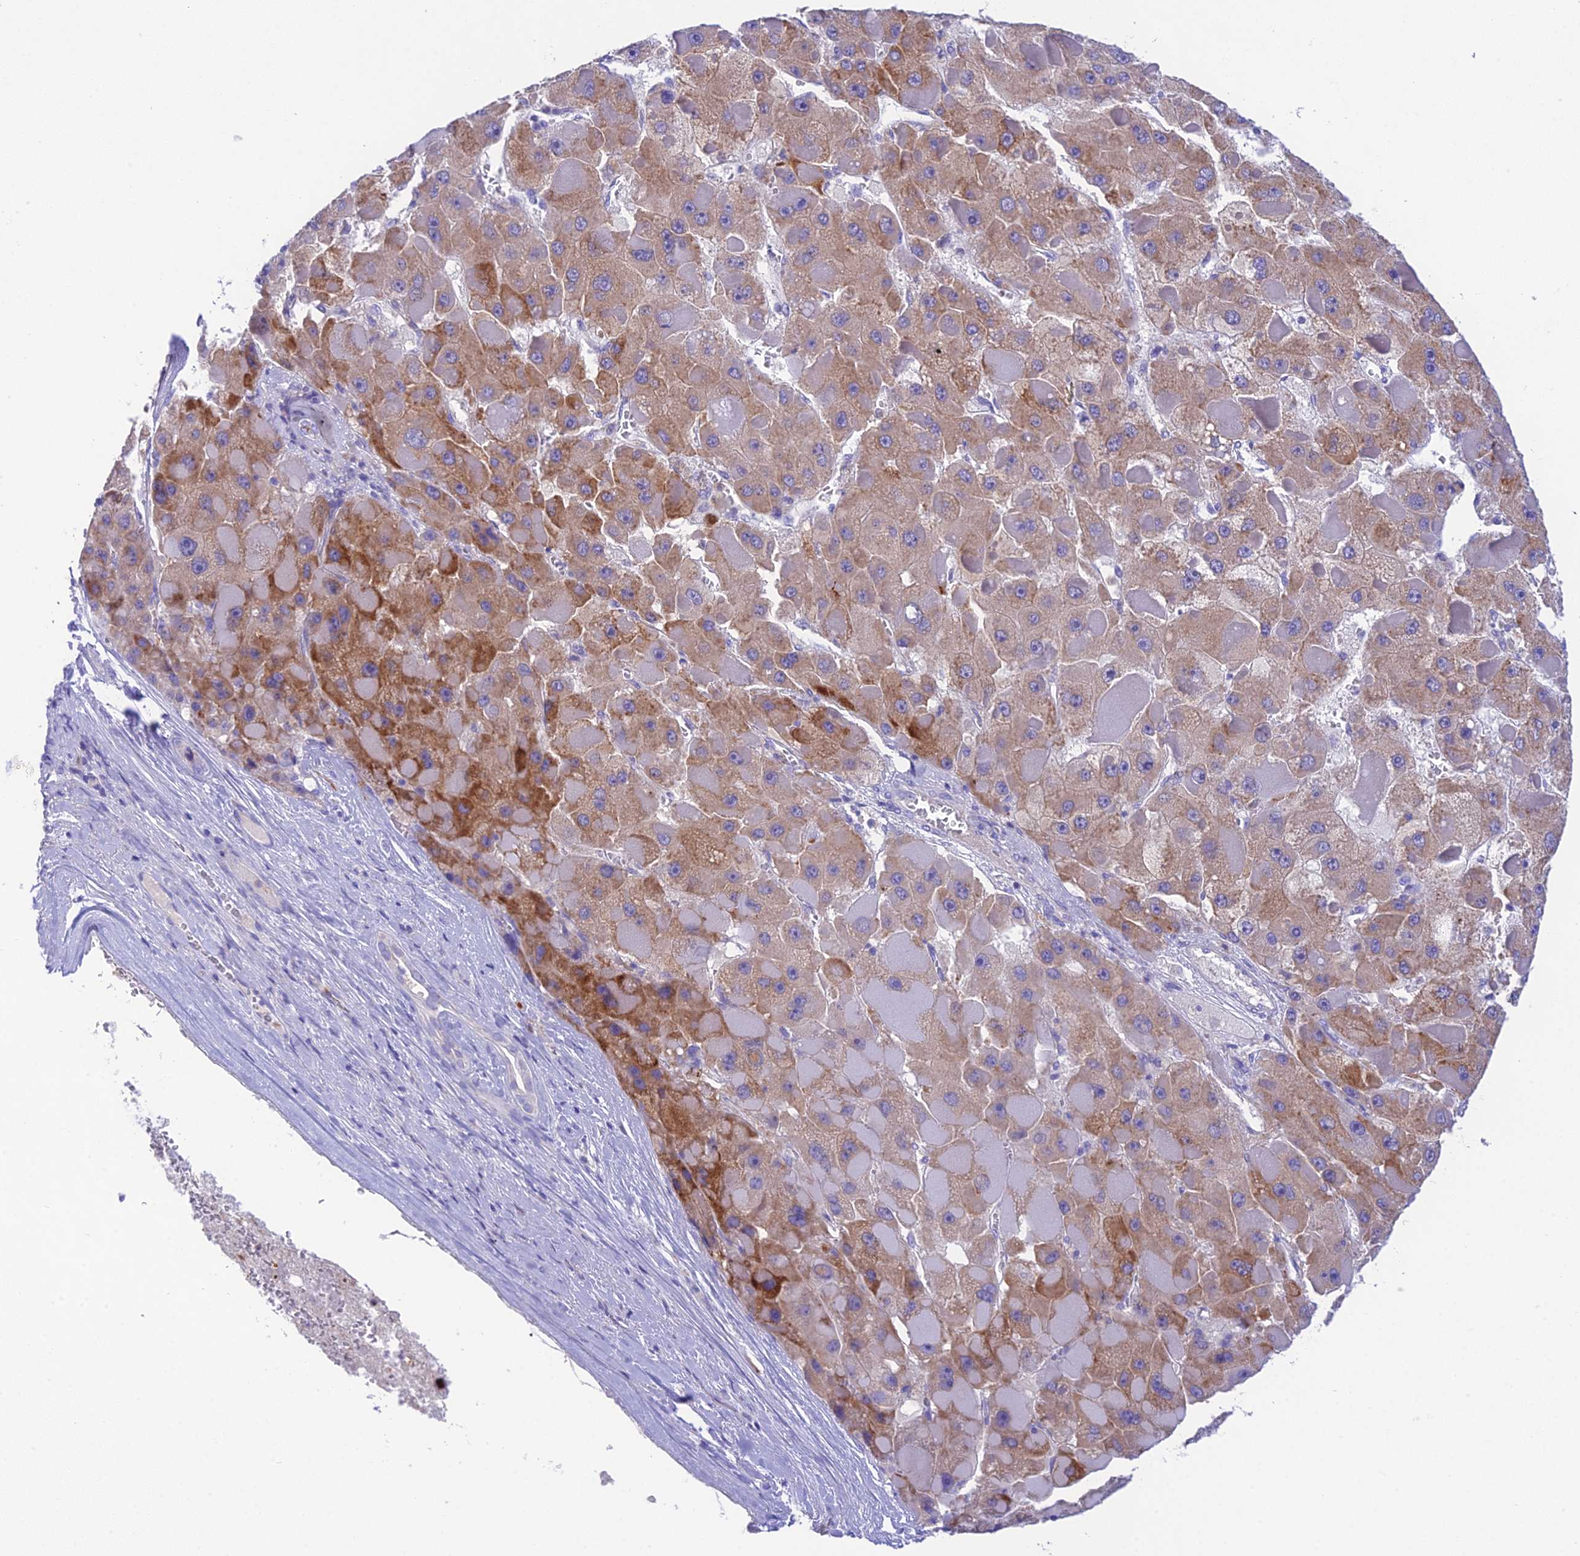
{"staining": {"intensity": "moderate", "quantity": "<25%", "location": "cytoplasmic/membranous"}, "tissue": "liver cancer", "cell_type": "Tumor cells", "image_type": "cancer", "snomed": [{"axis": "morphology", "description": "Carcinoma, Hepatocellular, NOS"}, {"axis": "topography", "description": "Liver"}], "caption": "Brown immunohistochemical staining in liver hepatocellular carcinoma shows moderate cytoplasmic/membranous staining in about <25% of tumor cells. (DAB IHC with brightfield microscopy, high magnification).", "gene": "KIAA0408", "patient": {"sex": "female", "age": 73}}